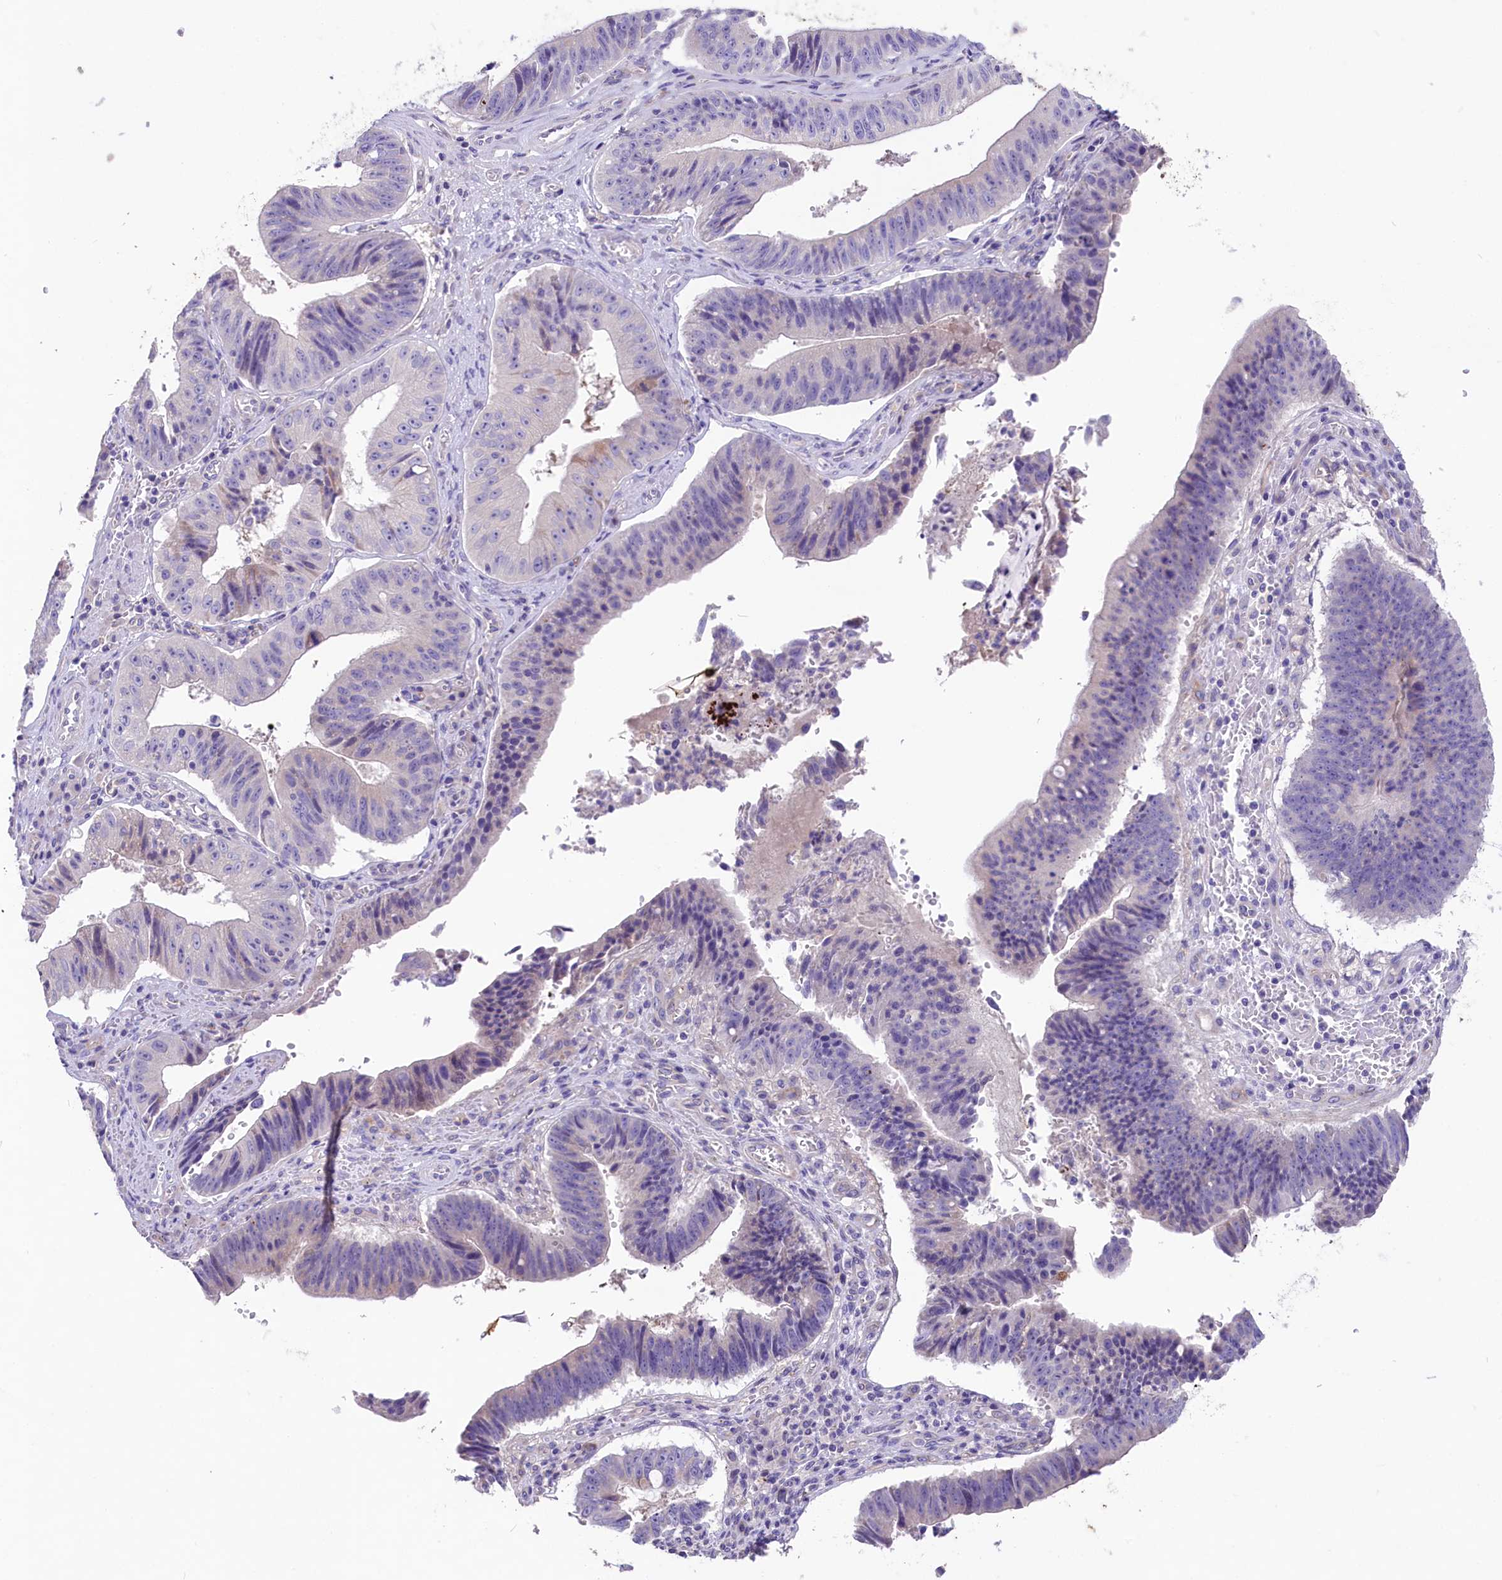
{"staining": {"intensity": "negative", "quantity": "none", "location": "none"}, "tissue": "stomach cancer", "cell_type": "Tumor cells", "image_type": "cancer", "snomed": [{"axis": "morphology", "description": "Adenocarcinoma, NOS"}, {"axis": "topography", "description": "Stomach"}], "caption": "Tumor cells show no significant protein staining in adenocarcinoma (stomach).", "gene": "CD99L2", "patient": {"sex": "male", "age": 59}}